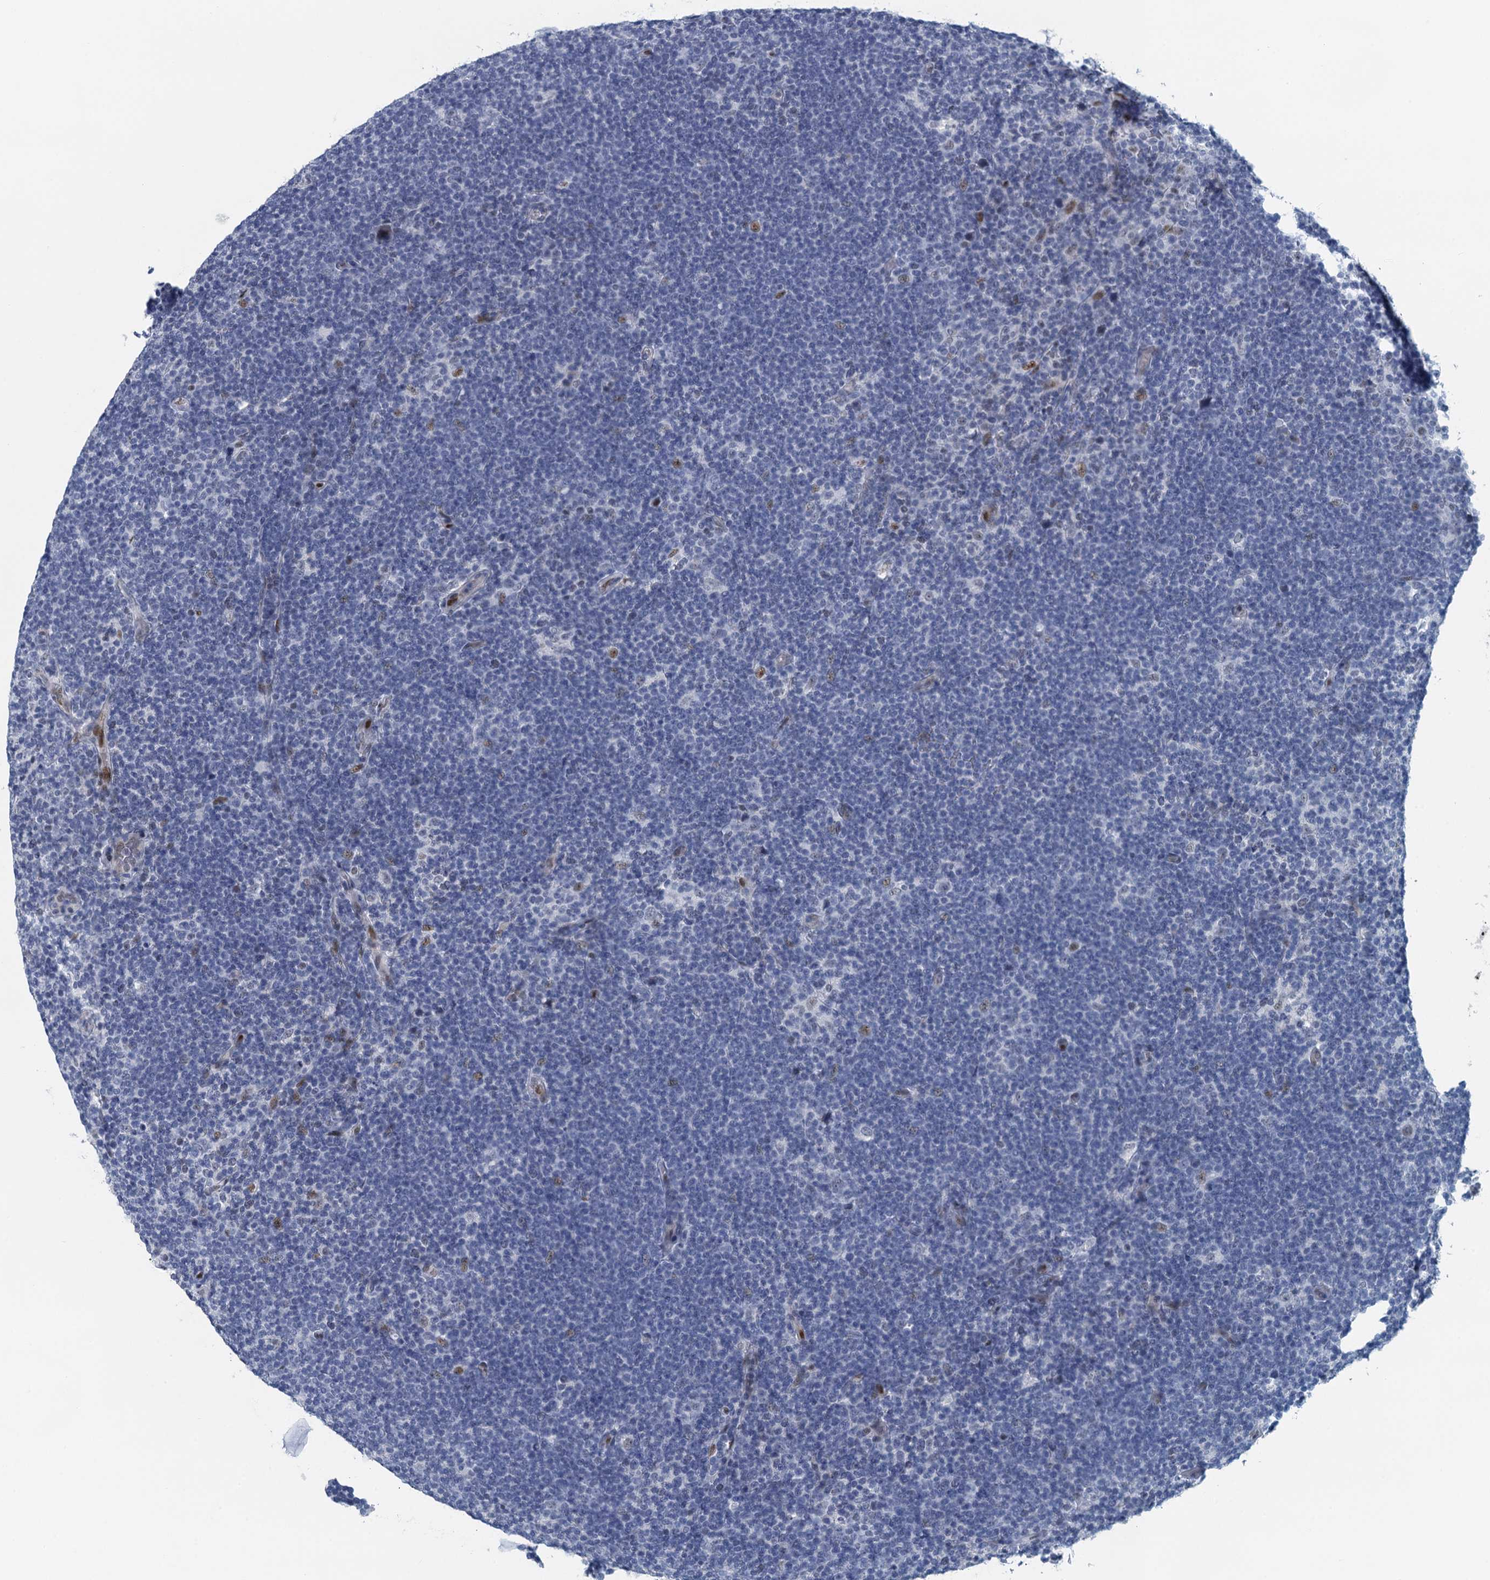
{"staining": {"intensity": "negative", "quantity": "none", "location": "none"}, "tissue": "lymphoma", "cell_type": "Tumor cells", "image_type": "cancer", "snomed": [{"axis": "morphology", "description": "Hodgkin's disease, NOS"}, {"axis": "topography", "description": "Lymph node"}], "caption": "Tumor cells show no significant protein expression in lymphoma.", "gene": "TTLL9", "patient": {"sex": "female", "age": 57}}